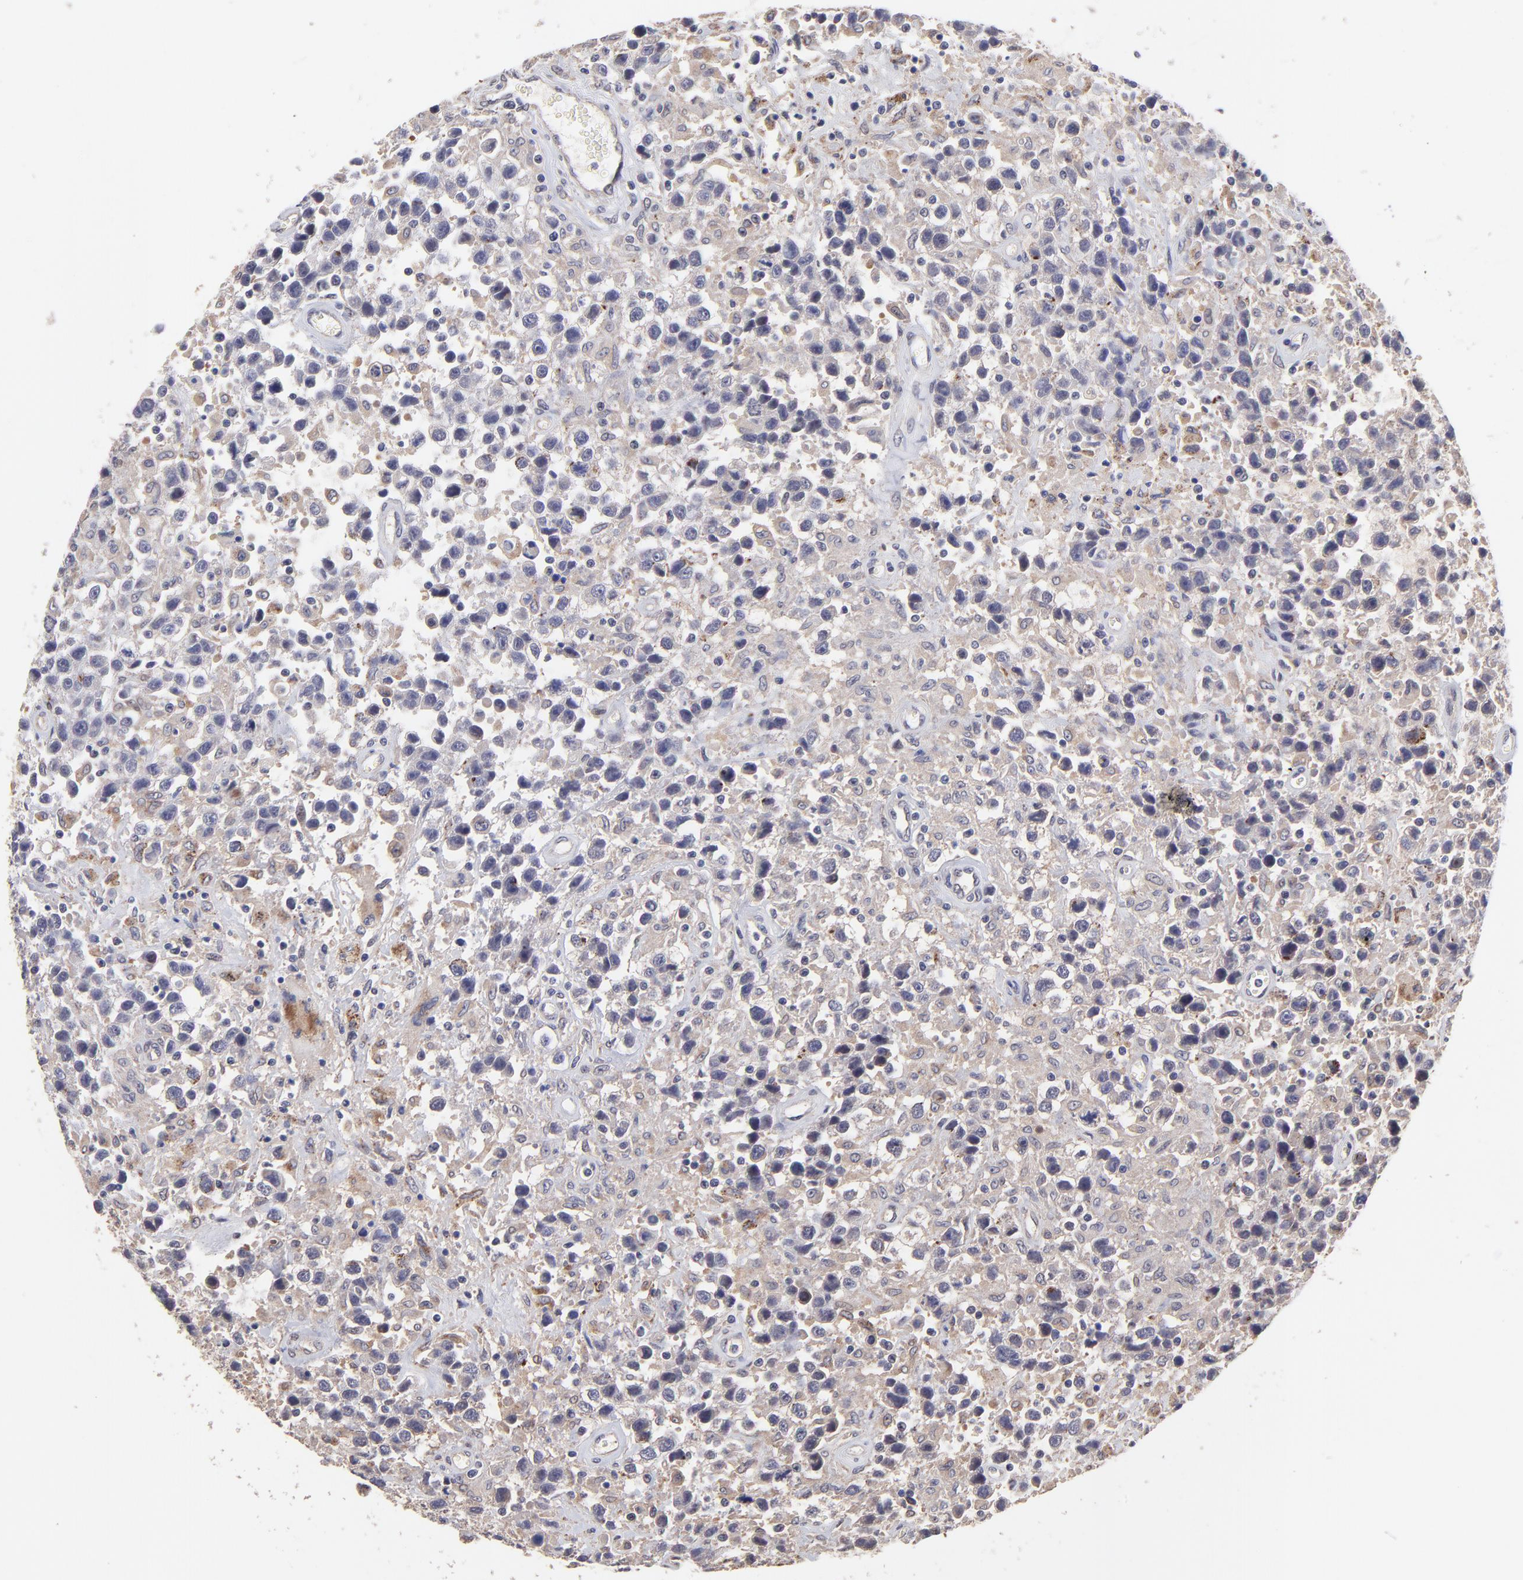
{"staining": {"intensity": "weak", "quantity": ">75%", "location": "cytoplasmic/membranous"}, "tissue": "testis cancer", "cell_type": "Tumor cells", "image_type": "cancer", "snomed": [{"axis": "morphology", "description": "Seminoma, NOS"}, {"axis": "topography", "description": "Testis"}], "caption": "Human testis cancer (seminoma) stained with a protein marker shows weak staining in tumor cells.", "gene": "ZNF747", "patient": {"sex": "male", "age": 43}}